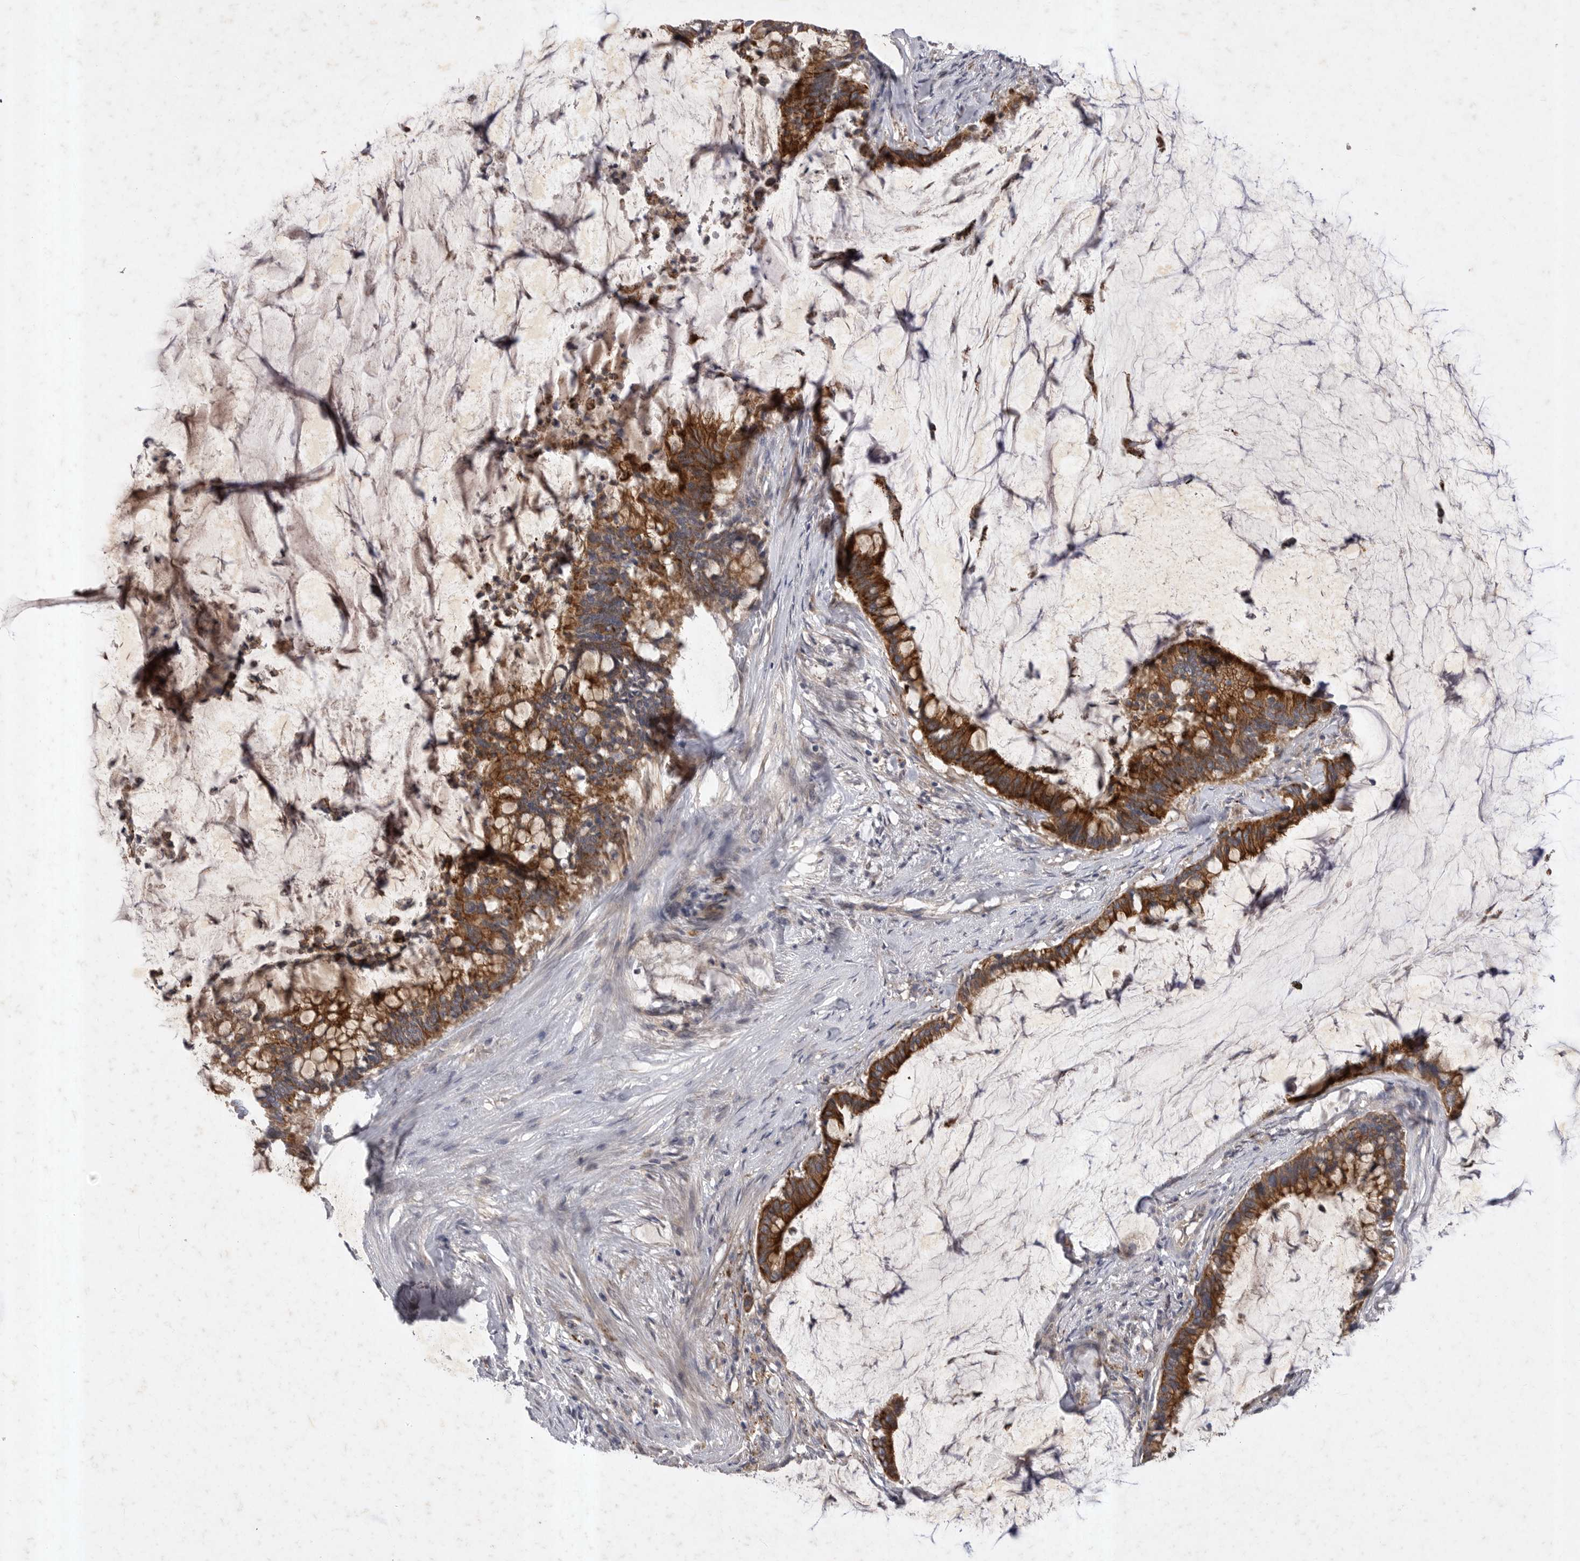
{"staining": {"intensity": "strong", "quantity": ">75%", "location": "cytoplasmic/membranous"}, "tissue": "pancreatic cancer", "cell_type": "Tumor cells", "image_type": "cancer", "snomed": [{"axis": "morphology", "description": "Adenocarcinoma, NOS"}, {"axis": "topography", "description": "Pancreas"}], "caption": "This is a photomicrograph of immunohistochemistry (IHC) staining of pancreatic adenocarcinoma, which shows strong expression in the cytoplasmic/membranous of tumor cells.", "gene": "DHDDS", "patient": {"sex": "male", "age": 41}}